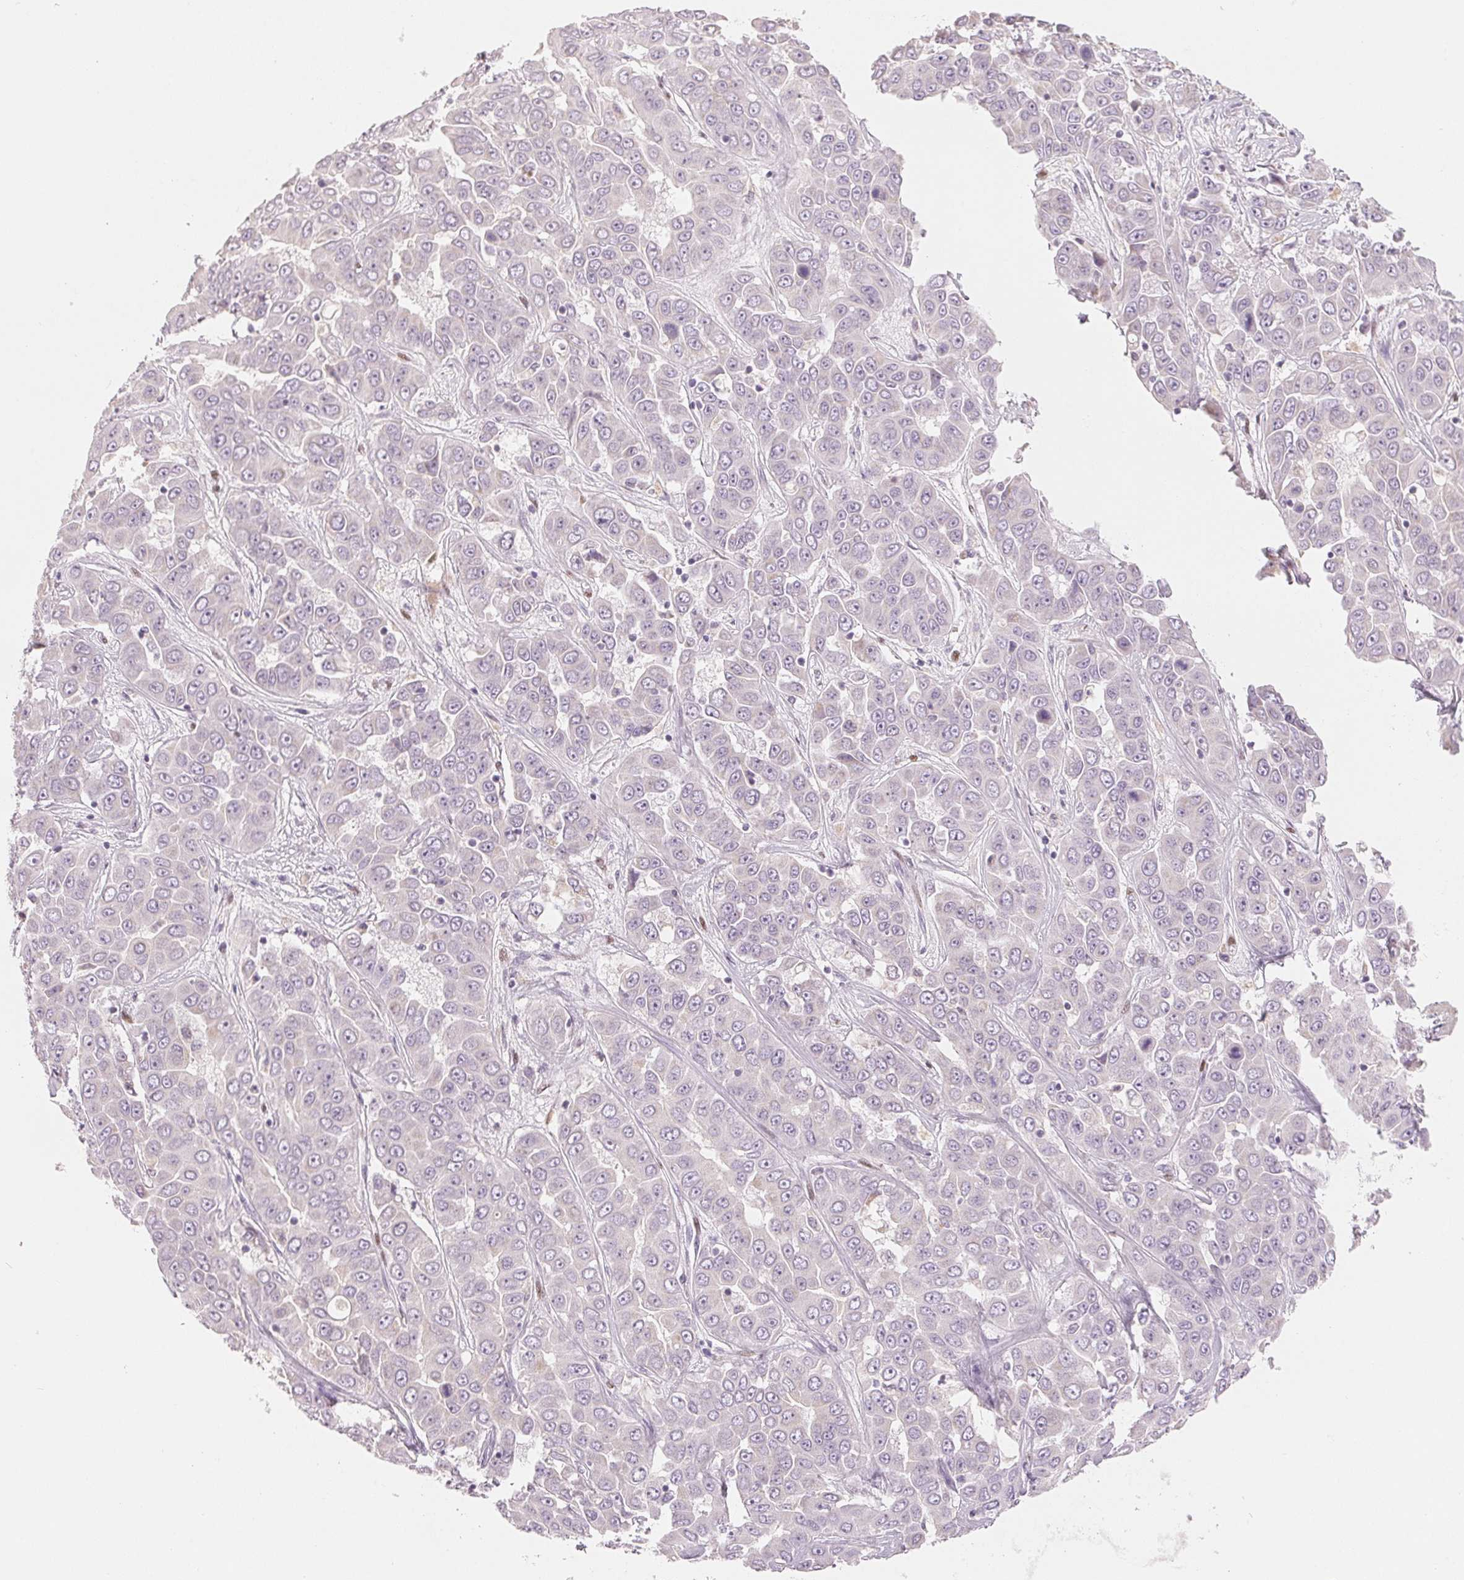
{"staining": {"intensity": "negative", "quantity": "none", "location": "none"}, "tissue": "liver cancer", "cell_type": "Tumor cells", "image_type": "cancer", "snomed": [{"axis": "morphology", "description": "Cholangiocarcinoma"}, {"axis": "topography", "description": "Liver"}], "caption": "Tumor cells show no significant protein expression in liver cancer (cholangiocarcinoma).", "gene": "SMARCD3", "patient": {"sex": "female", "age": 52}}